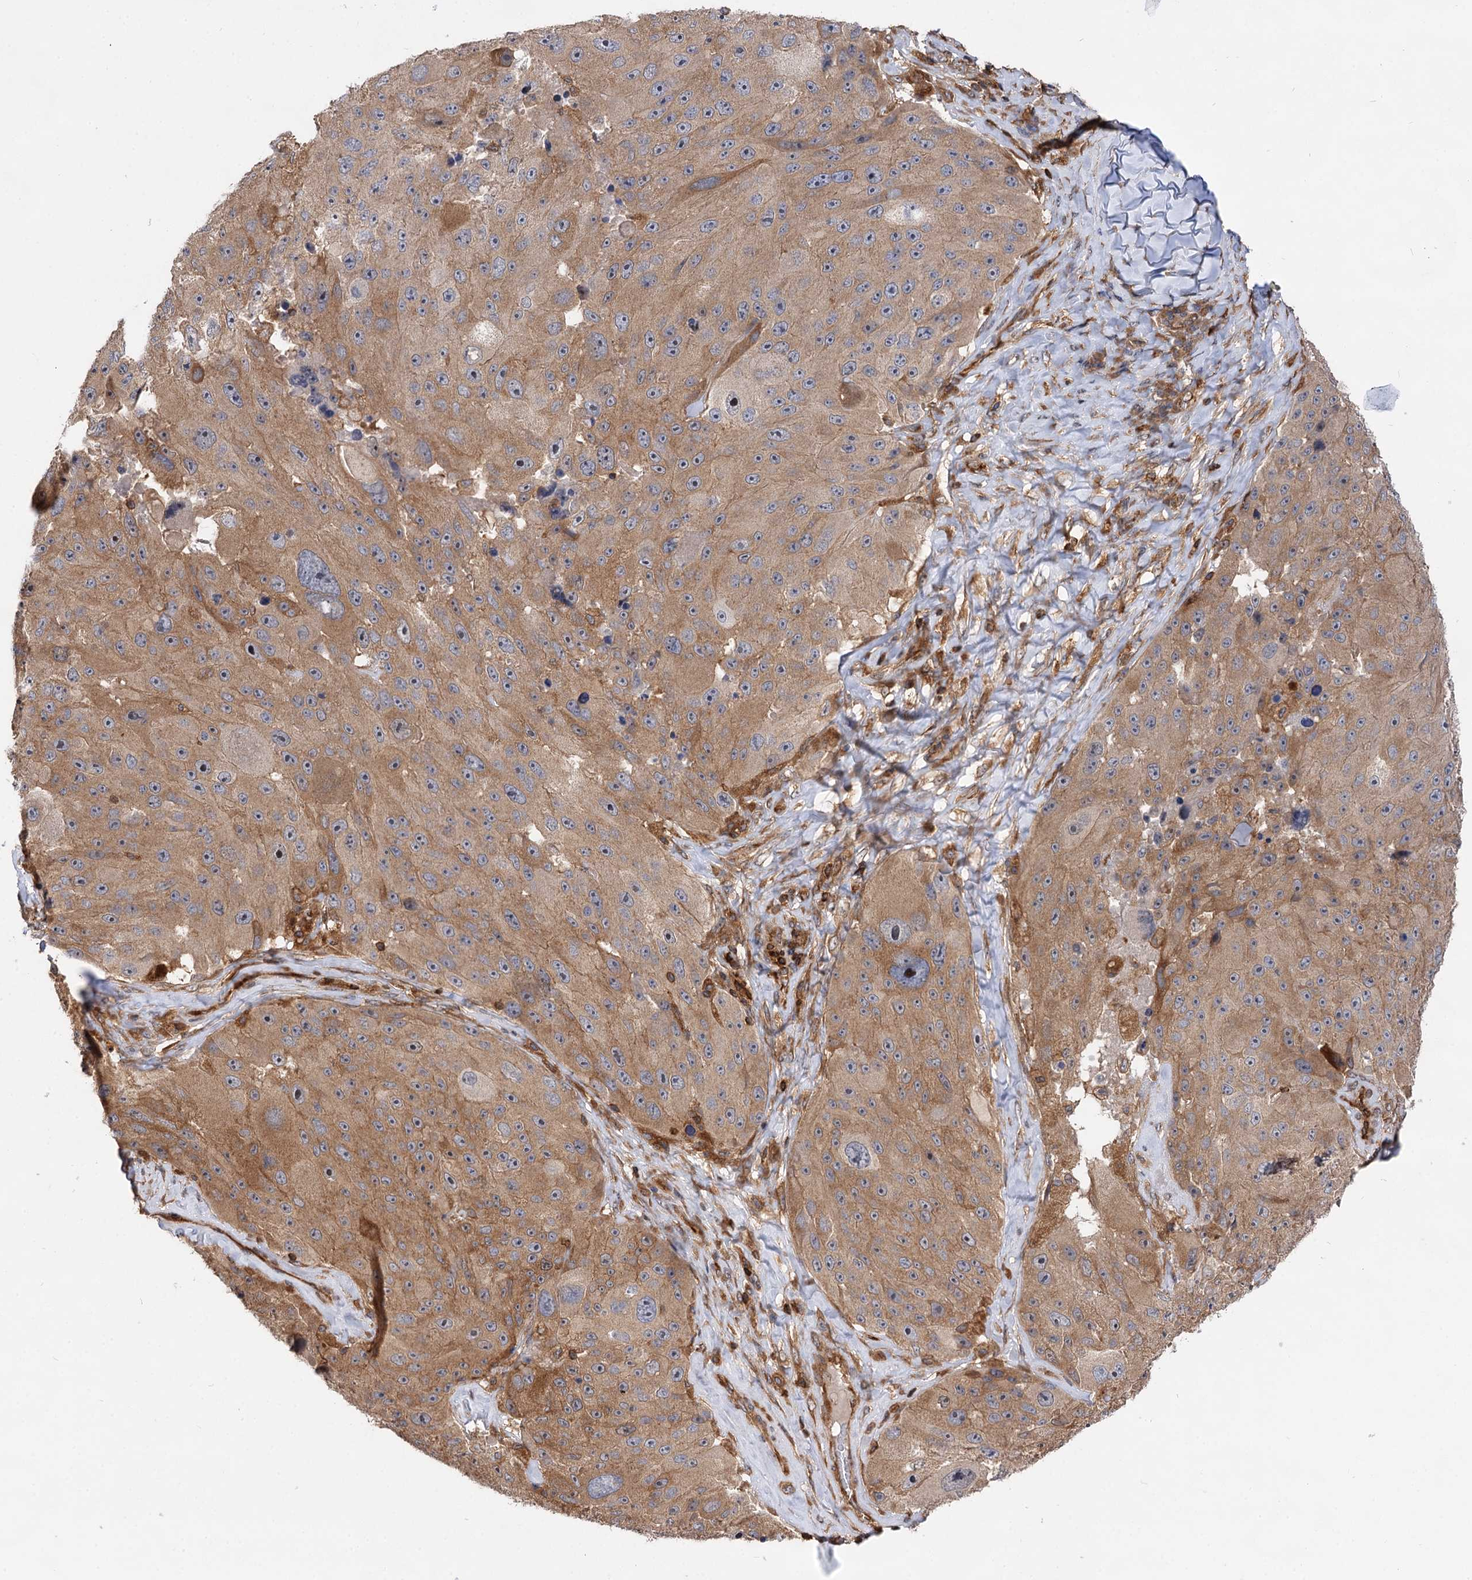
{"staining": {"intensity": "moderate", "quantity": "25%-75%", "location": "cytoplasmic/membranous"}, "tissue": "melanoma", "cell_type": "Tumor cells", "image_type": "cancer", "snomed": [{"axis": "morphology", "description": "Malignant melanoma, Metastatic site"}, {"axis": "topography", "description": "Lymph node"}], "caption": "This histopathology image reveals immunohistochemistry staining of malignant melanoma (metastatic site), with medium moderate cytoplasmic/membranous positivity in approximately 25%-75% of tumor cells.", "gene": "PACS1", "patient": {"sex": "male", "age": 62}}